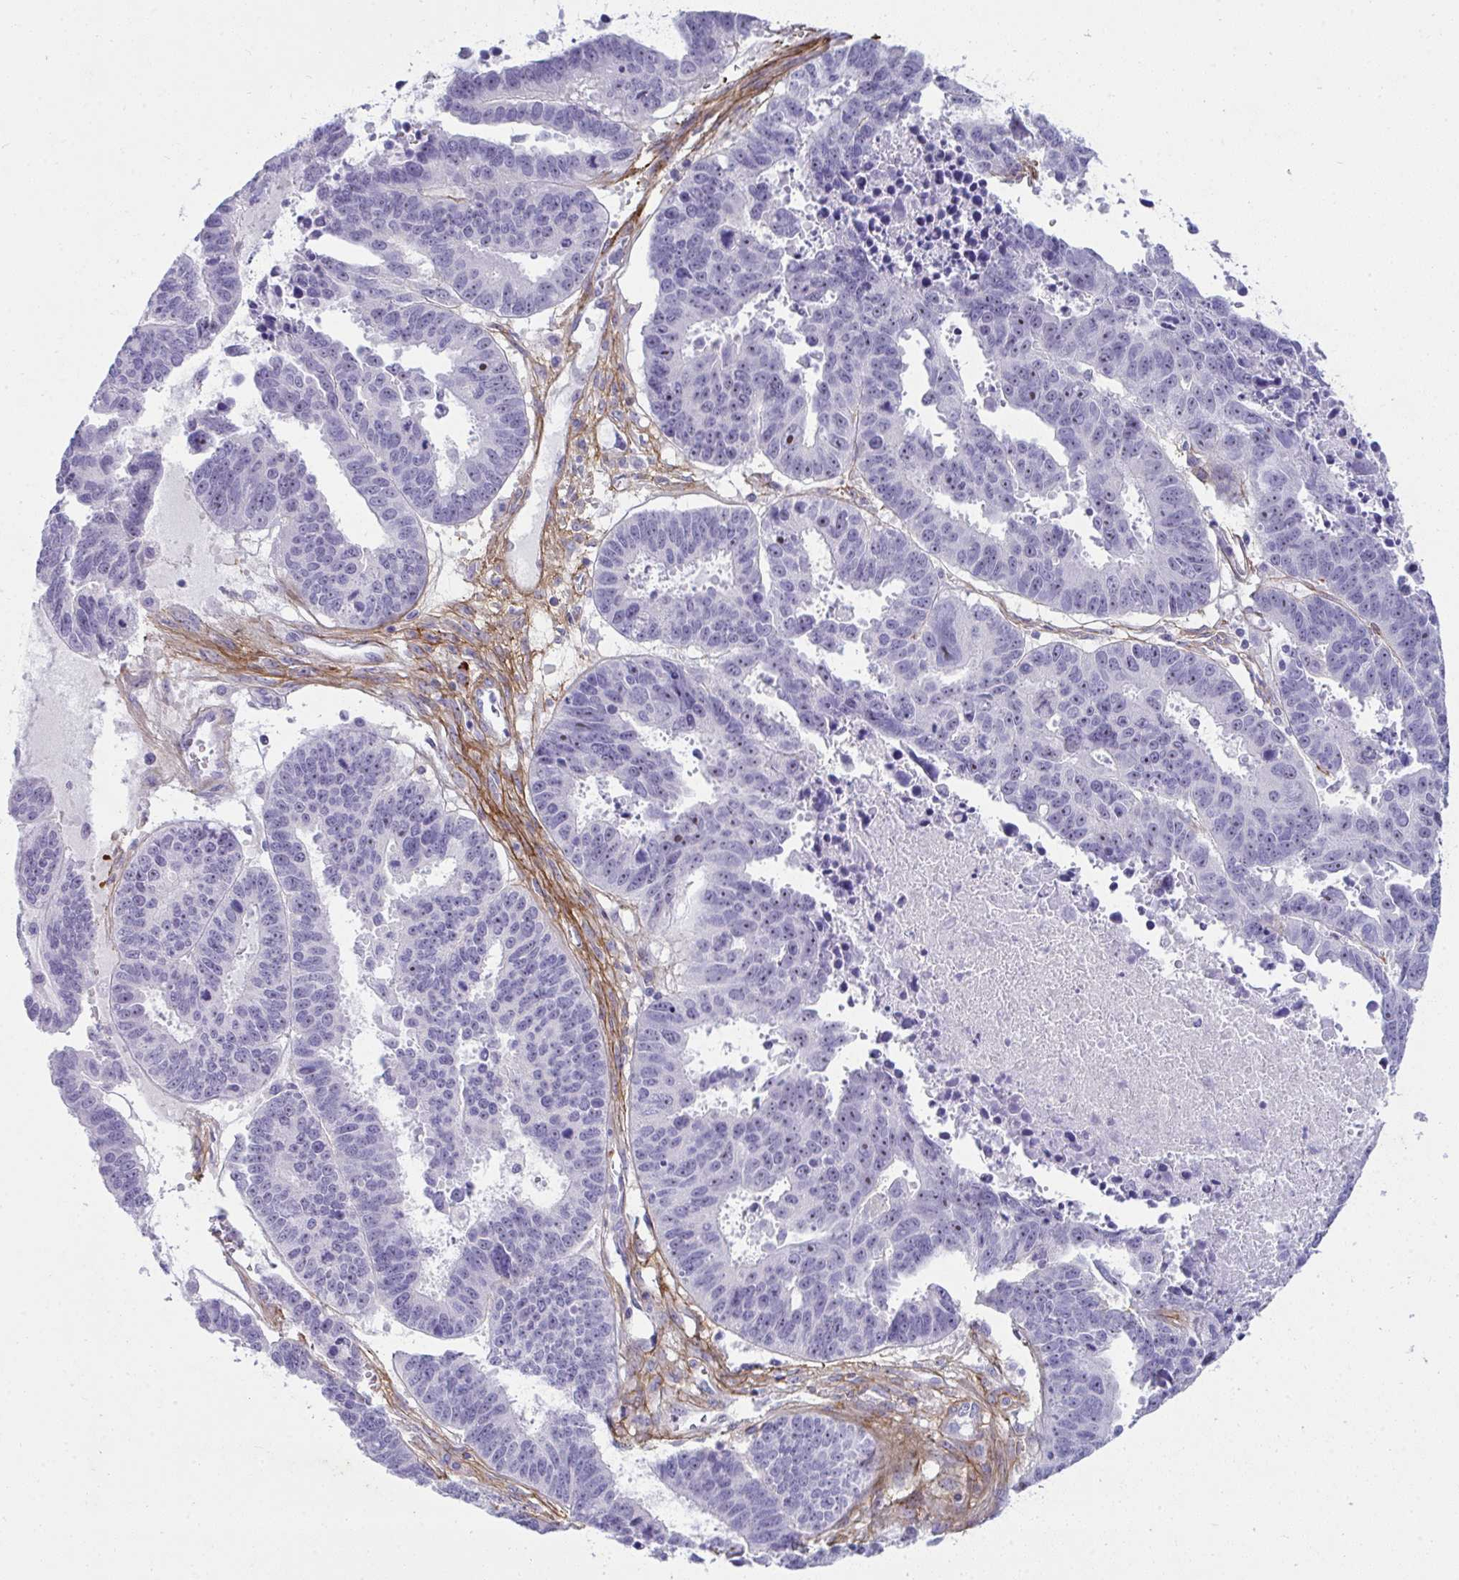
{"staining": {"intensity": "negative", "quantity": "none", "location": "none"}, "tissue": "ovarian cancer", "cell_type": "Tumor cells", "image_type": "cancer", "snomed": [{"axis": "morphology", "description": "Carcinoma, endometroid"}, {"axis": "morphology", "description": "Cystadenocarcinoma, serous, NOS"}, {"axis": "topography", "description": "Ovary"}], "caption": "Photomicrograph shows no protein positivity in tumor cells of ovarian cancer tissue. Nuclei are stained in blue.", "gene": "LHFPL6", "patient": {"sex": "female", "age": 45}}